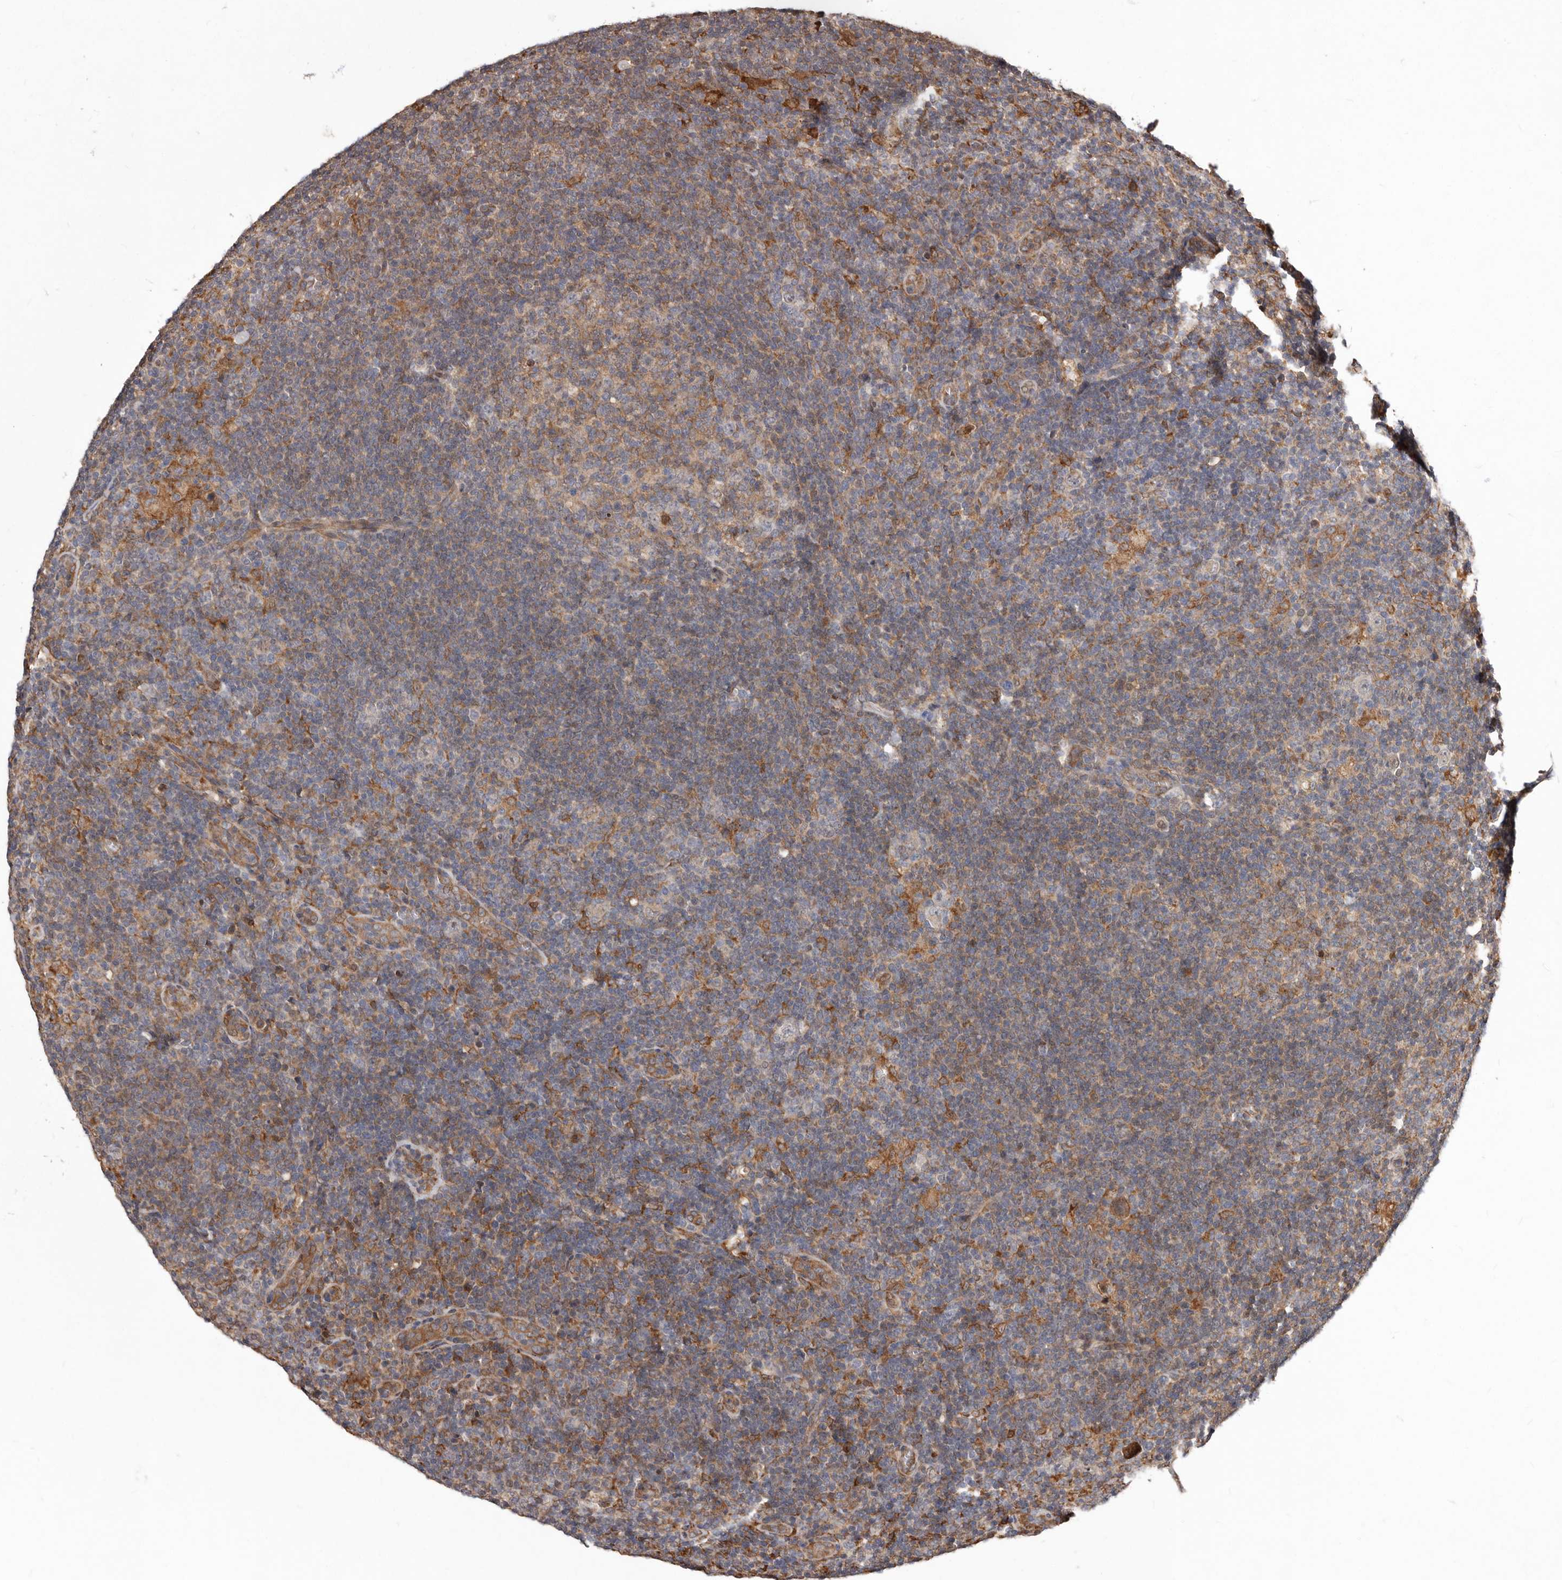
{"staining": {"intensity": "negative", "quantity": "none", "location": "none"}, "tissue": "lymphoma", "cell_type": "Tumor cells", "image_type": "cancer", "snomed": [{"axis": "morphology", "description": "Hodgkin's disease, NOS"}, {"axis": "topography", "description": "Lymph node"}], "caption": "Hodgkin's disease was stained to show a protein in brown. There is no significant staining in tumor cells.", "gene": "RRM2B", "patient": {"sex": "female", "age": 57}}